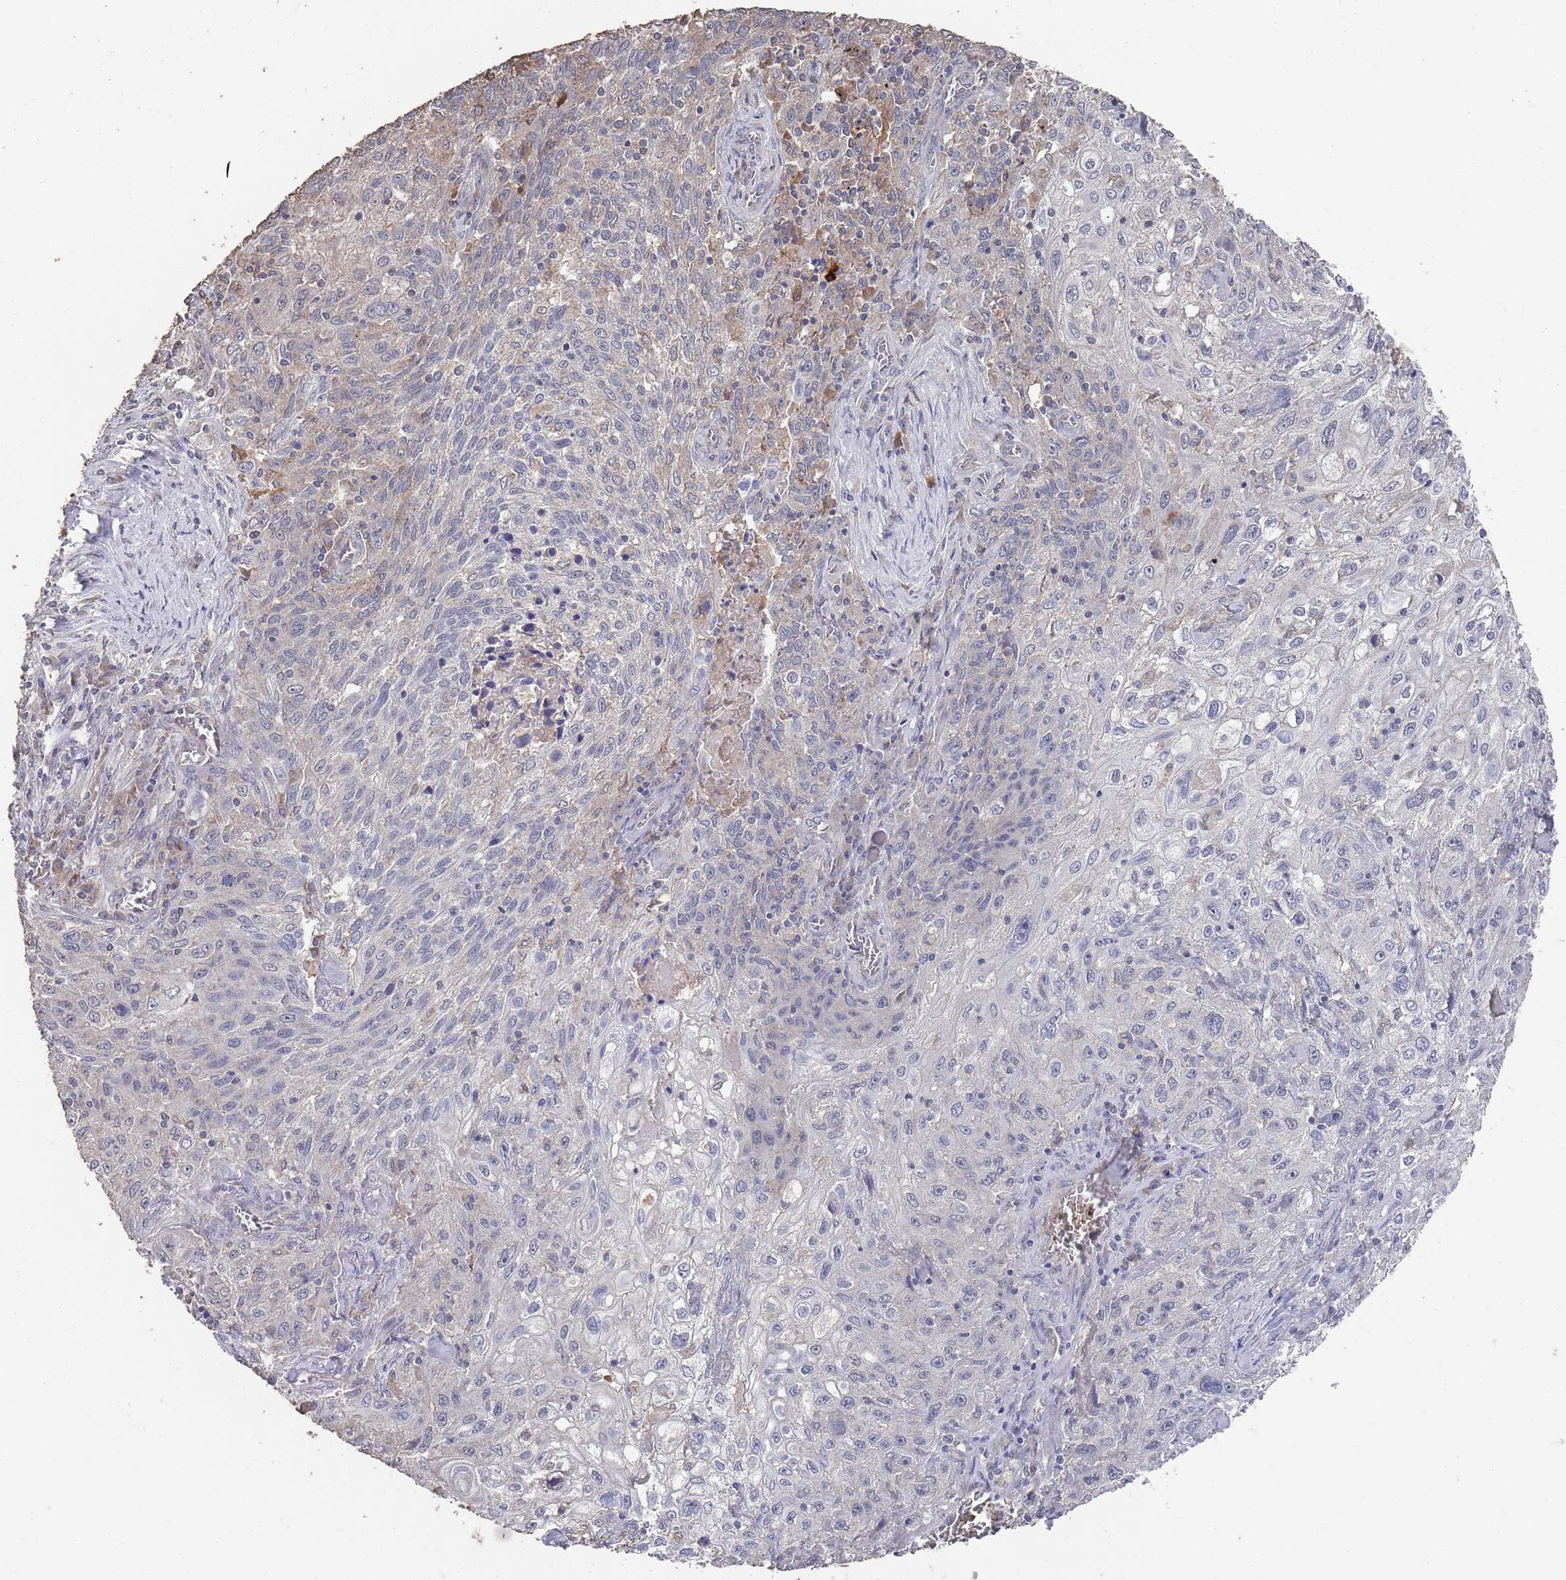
{"staining": {"intensity": "weak", "quantity": "<25%", "location": "cytoplasmic/membranous"}, "tissue": "lung cancer", "cell_type": "Tumor cells", "image_type": "cancer", "snomed": [{"axis": "morphology", "description": "Squamous cell carcinoma, NOS"}, {"axis": "topography", "description": "Lung"}], "caption": "Human lung cancer (squamous cell carcinoma) stained for a protein using immunohistochemistry exhibits no staining in tumor cells.", "gene": "BTBD18", "patient": {"sex": "female", "age": 69}}